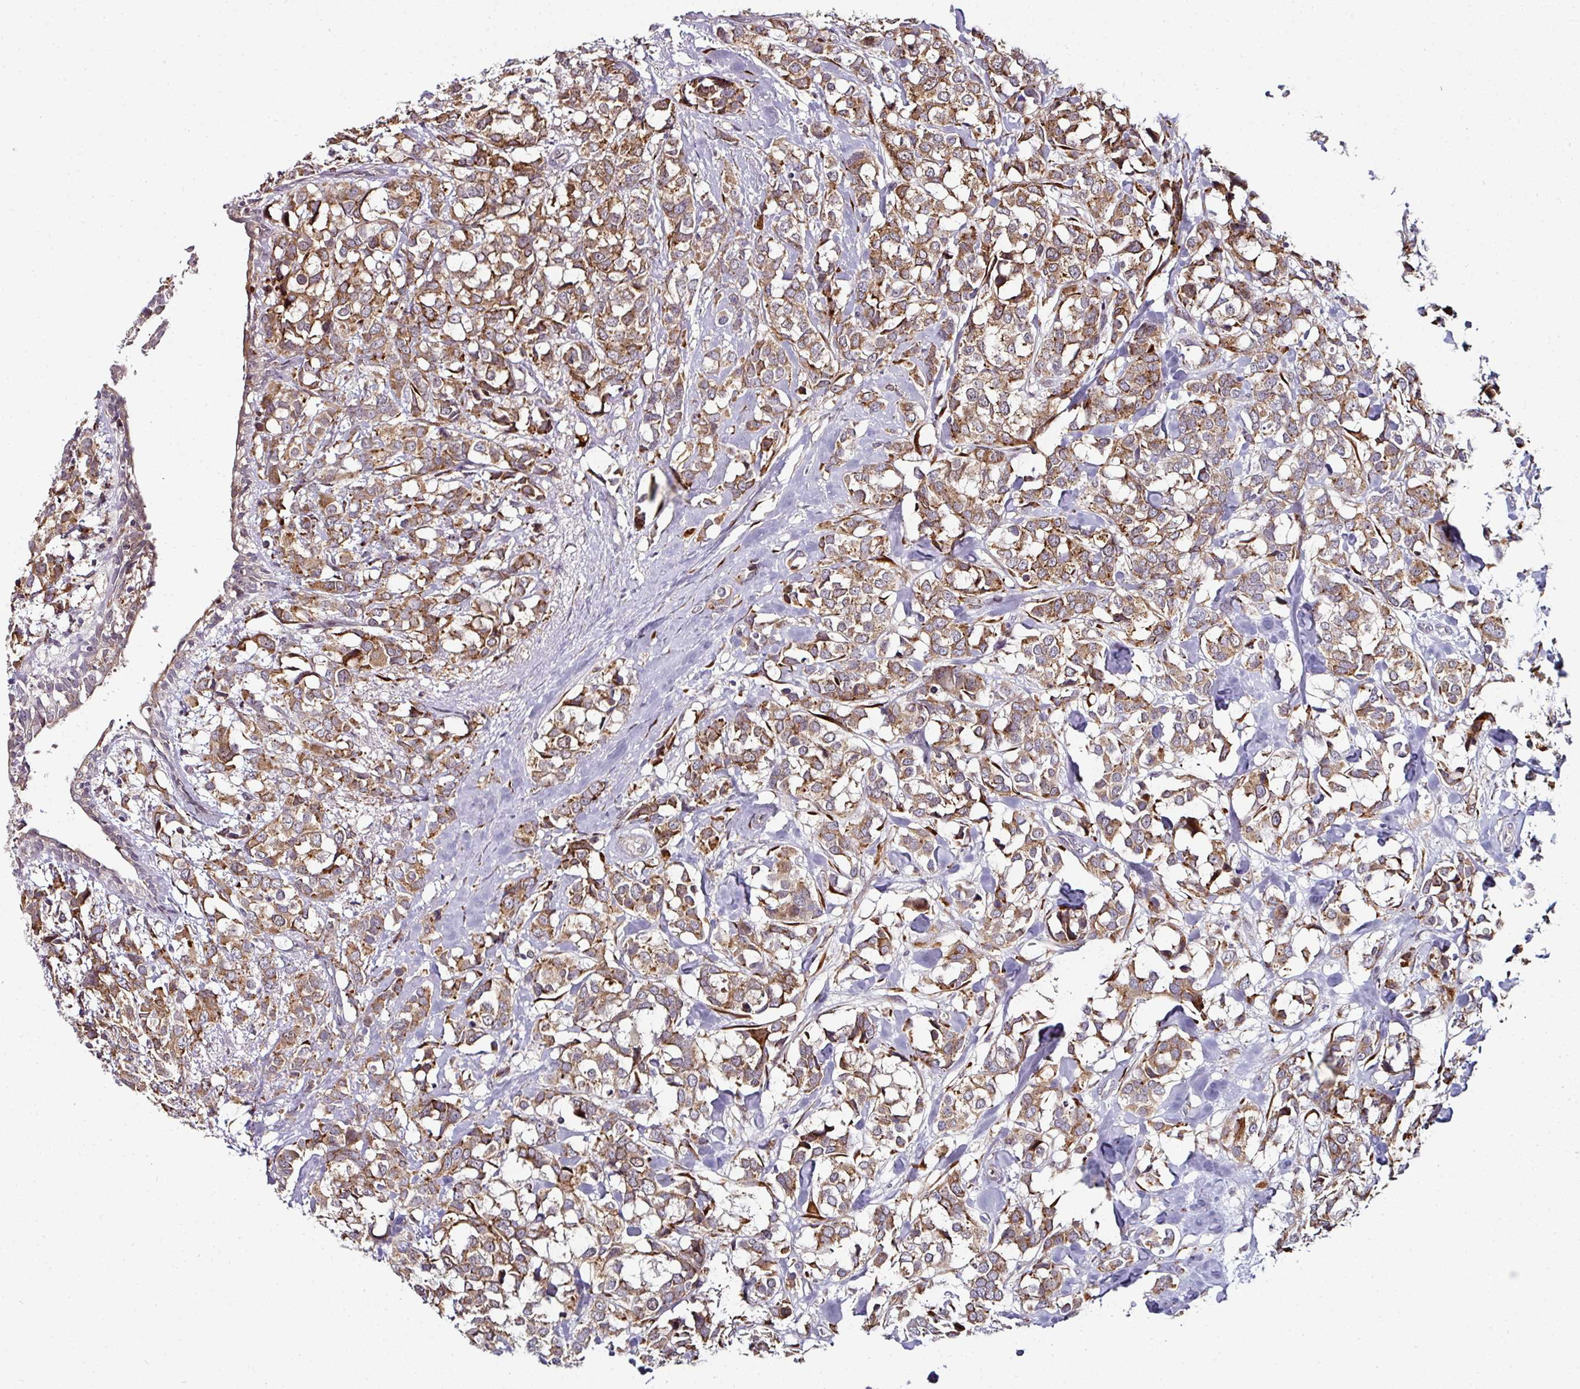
{"staining": {"intensity": "moderate", "quantity": ">75%", "location": "cytoplasmic/membranous"}, "tissue": "breast cancer", "cell_type": "Tumor cells", "image_type": "cancer", "snomed": [{"axis": "morphology", "description": "Lobular carcinoma"}, {"axis": "topography", "description": "Breast"}], "caption": "A medium amount of moderate cytoplasmic/membranous positivity is identified in about >75% of tumor cells in lobular carcinoma (breast) tissue. Using DAB (brown) and hematoxylin (blue) stains, captured at high magnification using brightfield microscopy.", "gene": "APOLD1", "patient": {"sex": "female", "age": 59}}